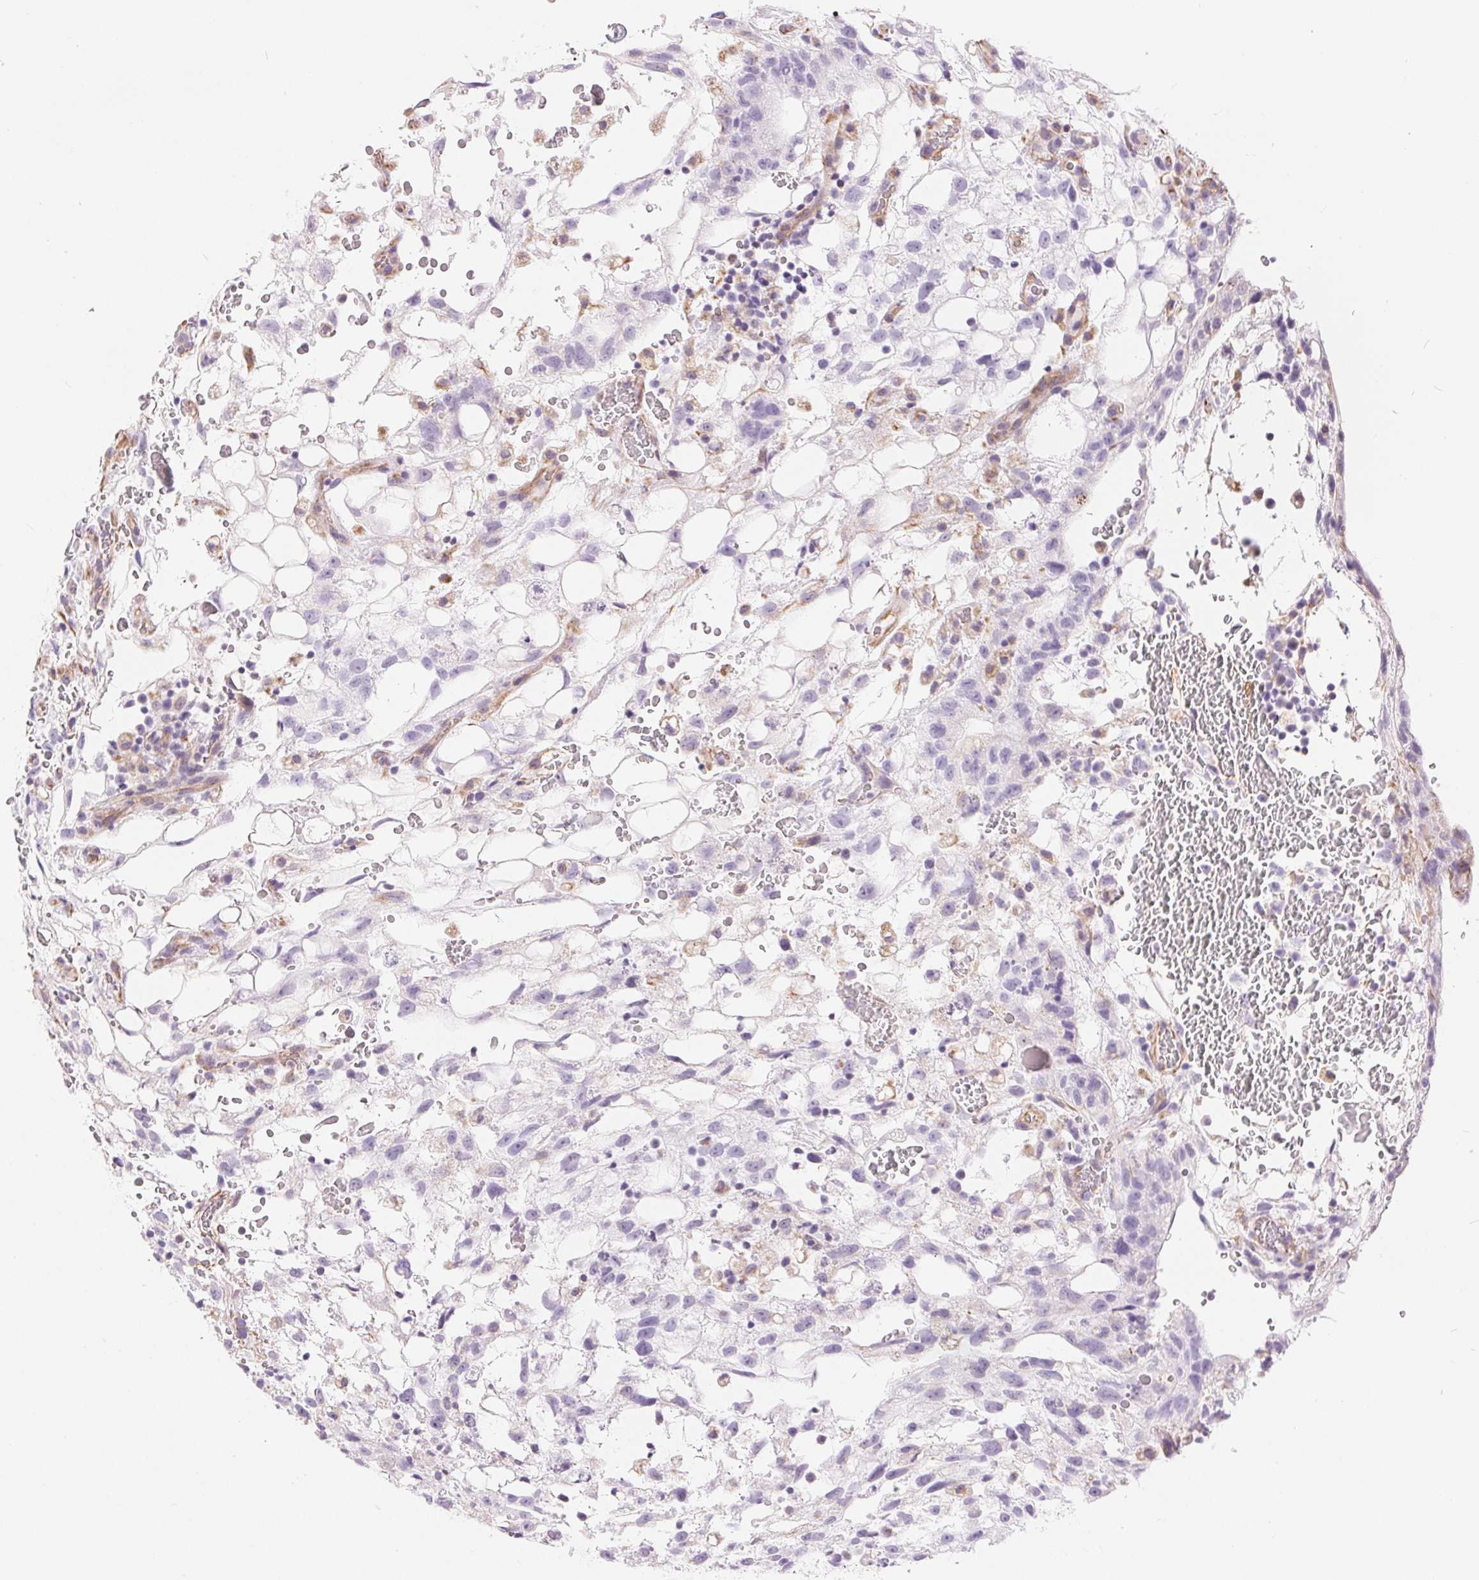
{"staining": {"intensity": "negative", "quantity": "none", "location": "none"}, "tissue": "testis cancer", "cell_type": "Tumor cells", "image_type": "cancer", "snomed": [{"axis": "morphology", "description": "Normal tissue, NOS"}, {"axis": "morphology", "description": "Carcinoma, Embryonal, NOS"}, {"axis": "topography", "description": "Testis"}], "caption": "The IHC histopathology image has no significant expression in tumor cells of testis cancer (embryonal carcinoma) tissue.", "gene": "GFAP", "patient": {"sex": "male", "age": 32}}